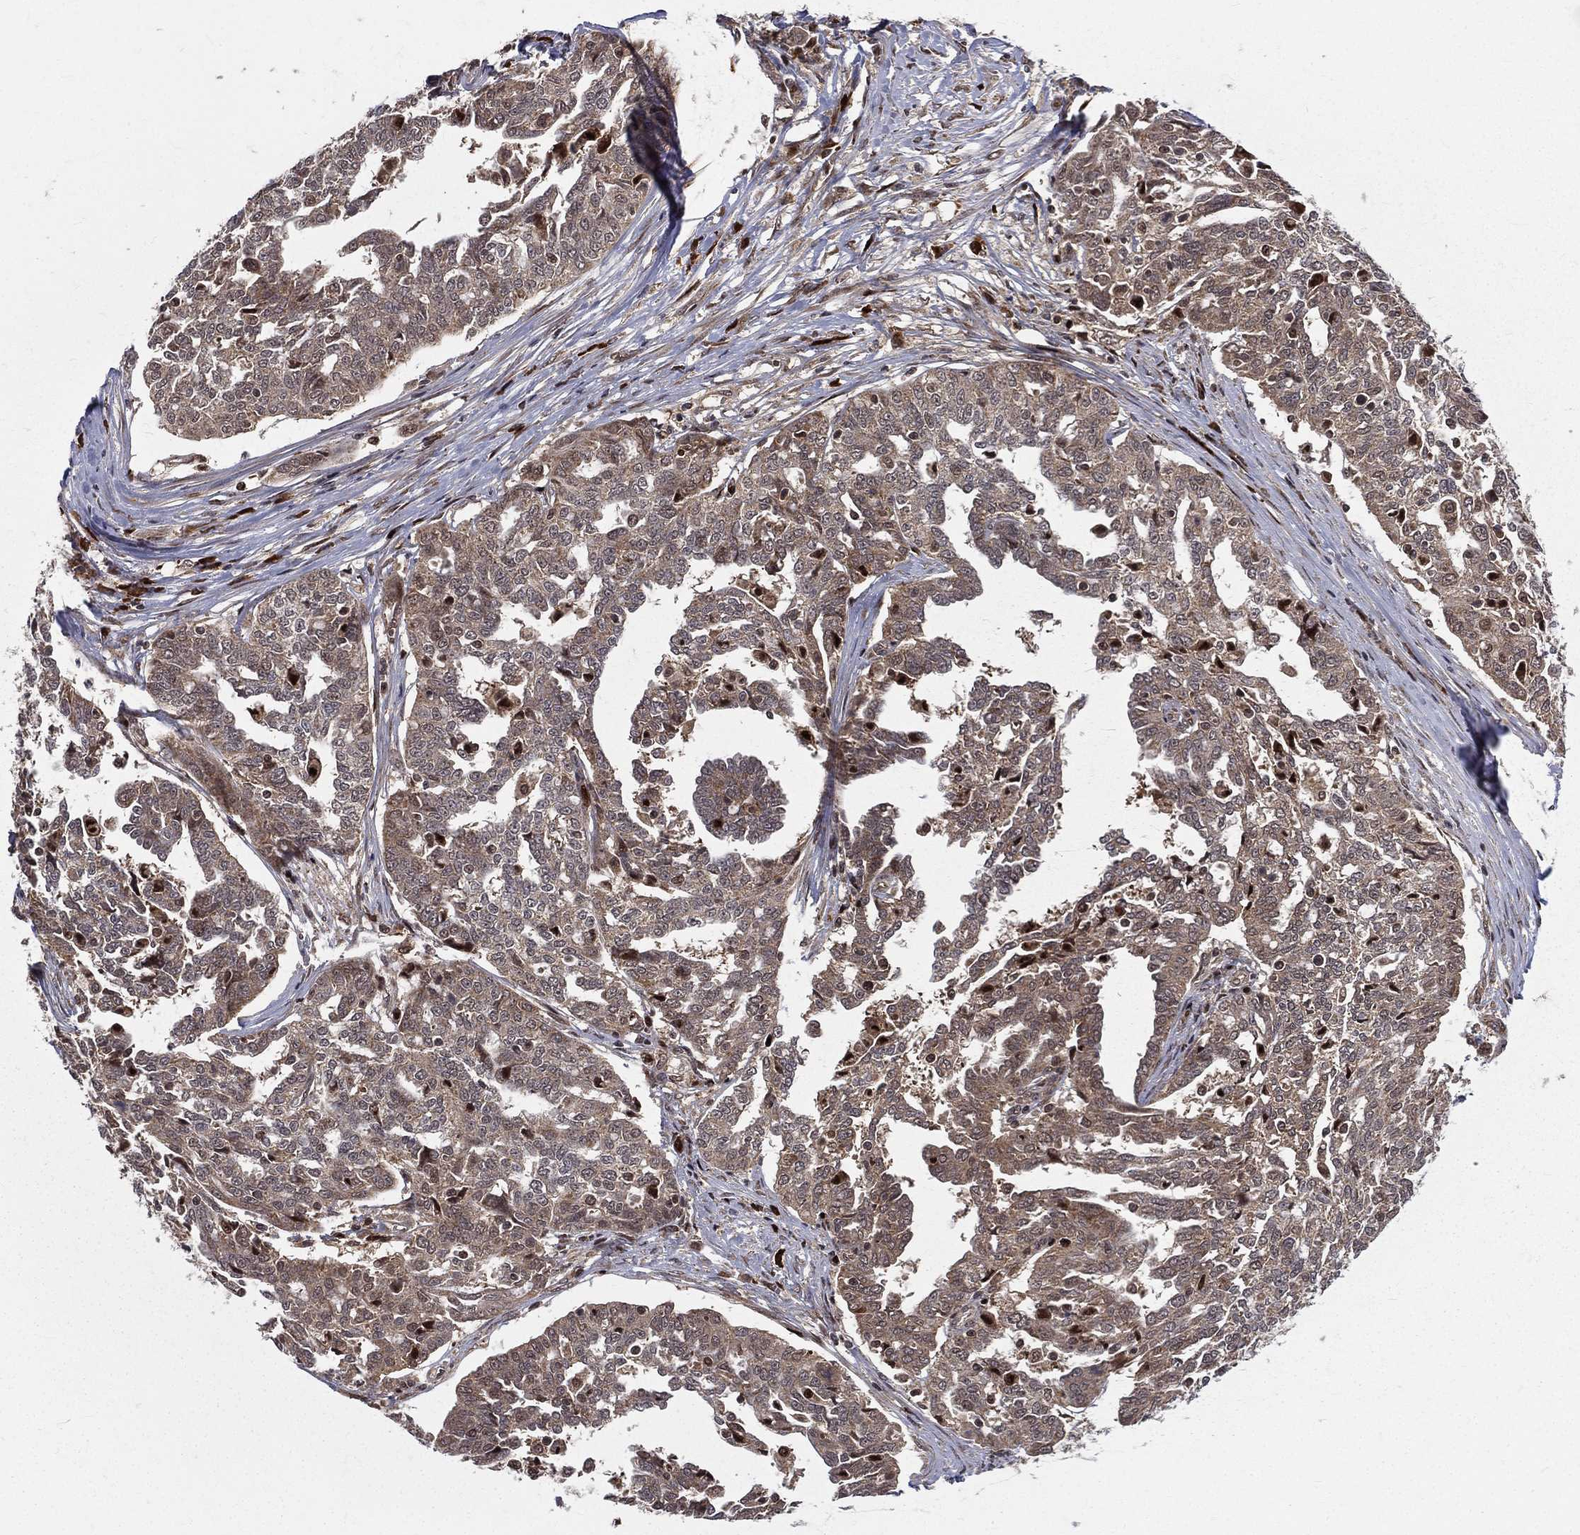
{"staining": {"intensity": "weak", "quantity": "25%-75%", "location": "cytoplasmic/membranous"}, "tissue": "ovarian cancer", "cell_type": "Tumor cells", "image_type": "cancer", "snomed": [{"axis": "morphology", "description": "Cystadenocarcinoma, serous, NOS"}, {"axis": "topography", "description": "Ovary"}], "caption": "Immunohistochemistry (IHC) photomicrograph of human ovarian cancer (serous cystadenocarcinoma) stained for a protein (brown), which shows low levels of weak cytoplasmic/membranous expression in about 25%-75% of tumor cells.", "gene": "MDM2", "patient": {"sex": "female", "age": 67}}